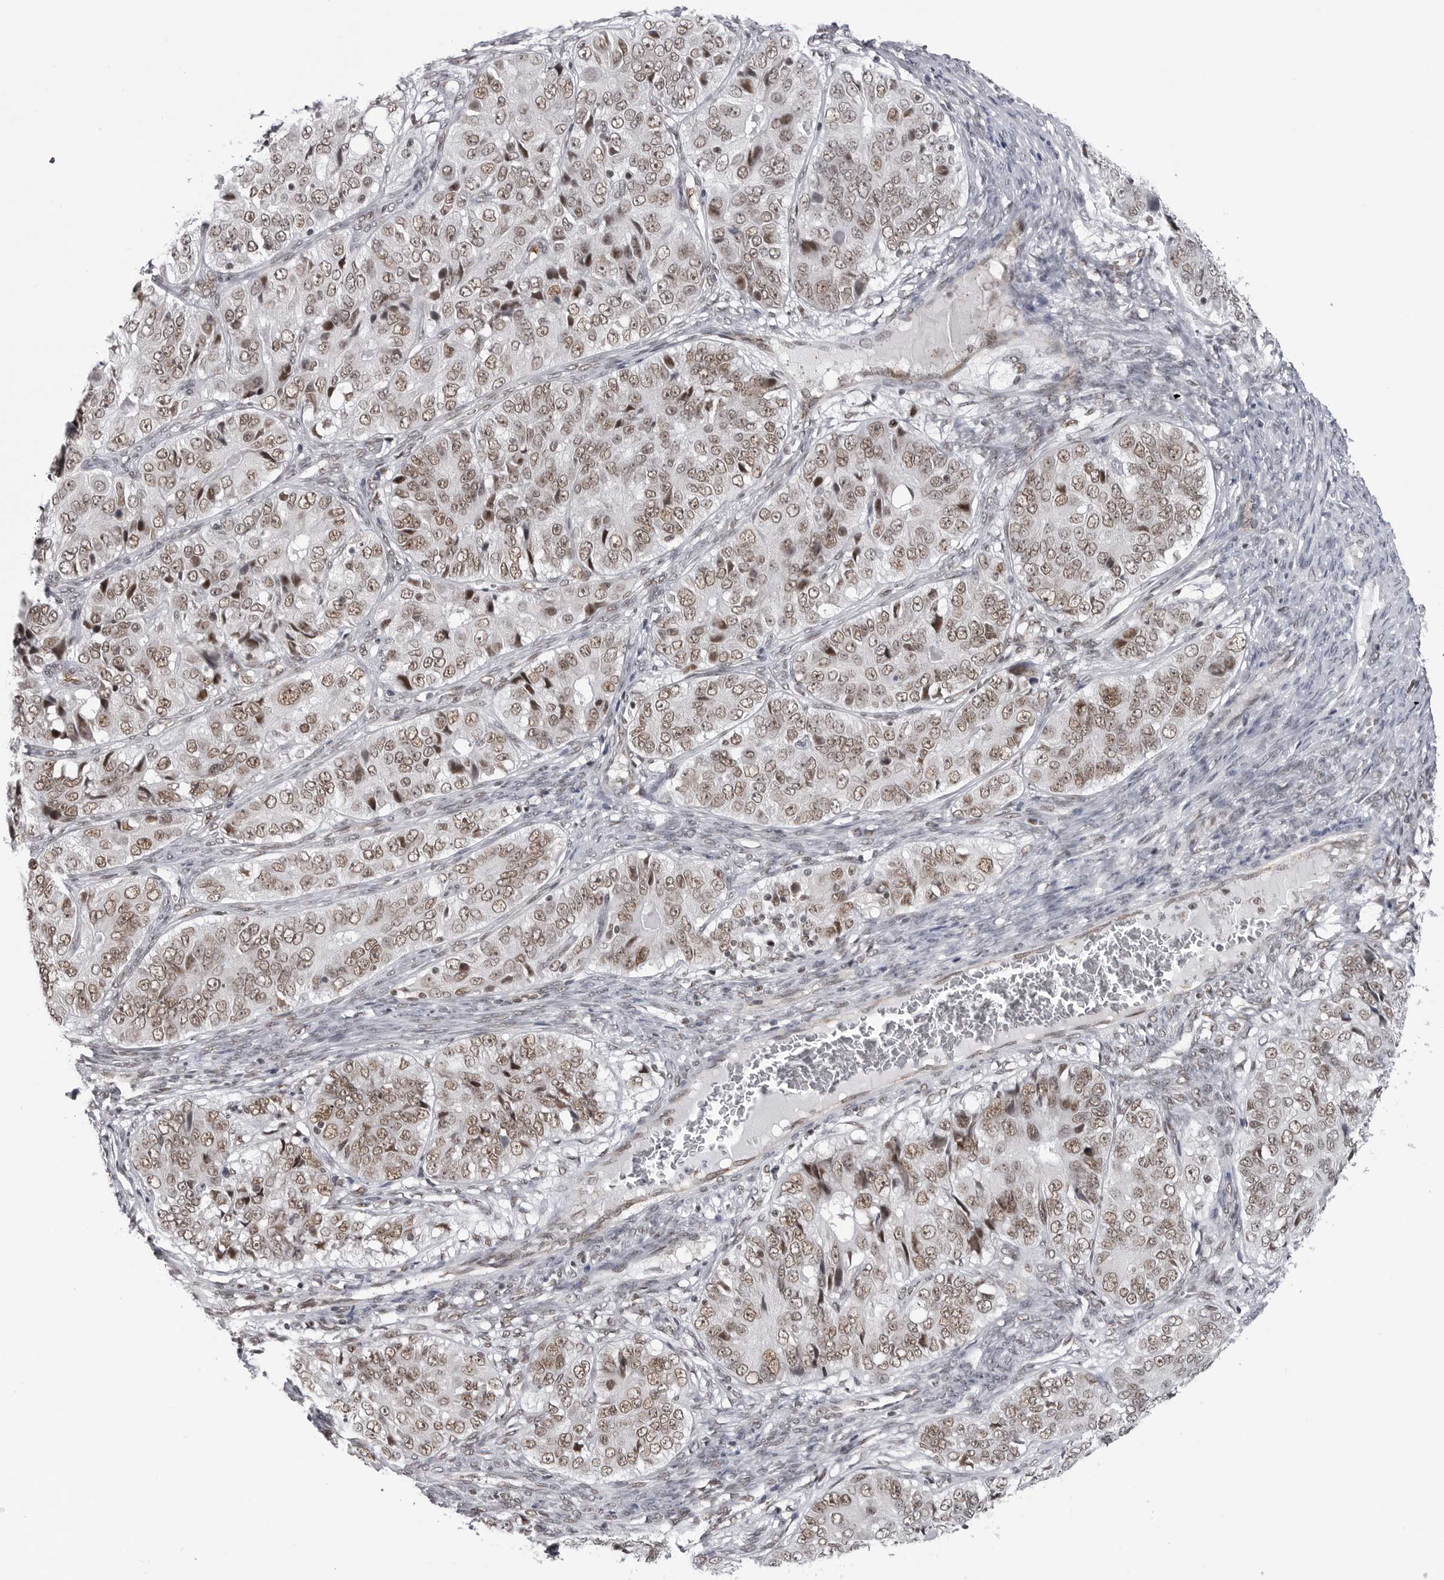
{"staining": {"intensity": "weak", "quantity": ">75%", "location": "nuclear"}, "tissue": "ovarian cancer", "cell_type": "Tumor cells", "image_type": "cancer", "snomed": [{"axis": "morphology", "description": "Carcinoma, endometroid"}, {"axis": "topography", "description": "Ovary"}], "caption": "Immunohistochemistry image of neoplastic tissue: human ovarian cancer stained using immunohistochemistry exhibits low levels of weak protein expression localized specifically in the nuclear of tumor cells, appearing as a nuclear brown color.", "gene": "RNF26", "patient": {"sex": "female", "age": 51}}